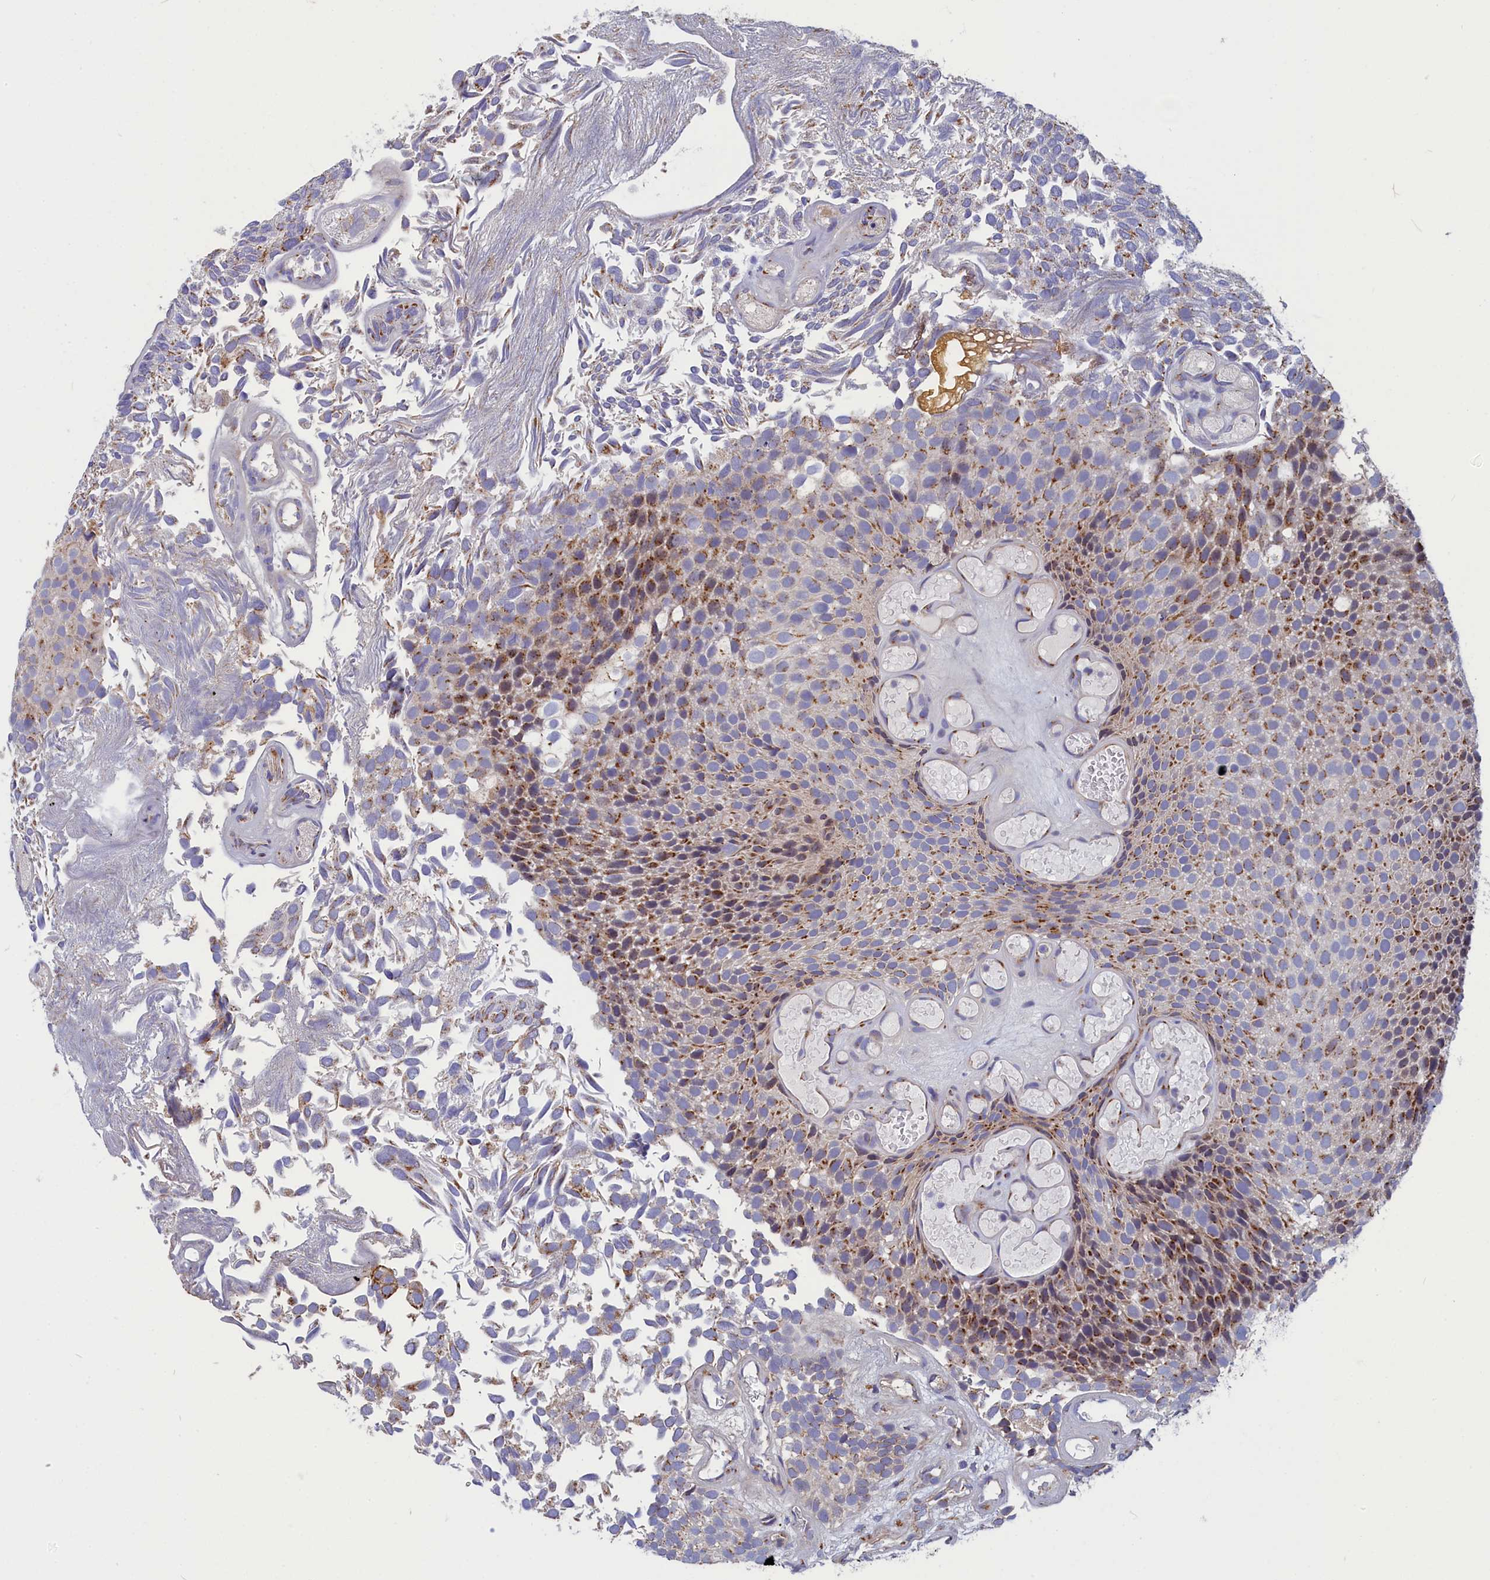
{"staining": {"intensity": "moderate", "quantity": "25%-75%", "location": "cytoplasmic/membranous"}, "tissue": "urothelial cancer", "cell_type": "Tumor cells", "image_type": "cancer", "snomed": [{"axis": "morphology", "description": "Urothelial carcinoma, Low grade"}, {"axis": "topography", "description": "Urinary bladder"}], "caption": "An image of human urothelial carcinoma (low-grade) stained for a protein demonstrates moderate cytoplasmic/membranous brown staining in tumor cells.", "gene": "TUBGCP4", "patient": {"sex": "male", "age": 89}}